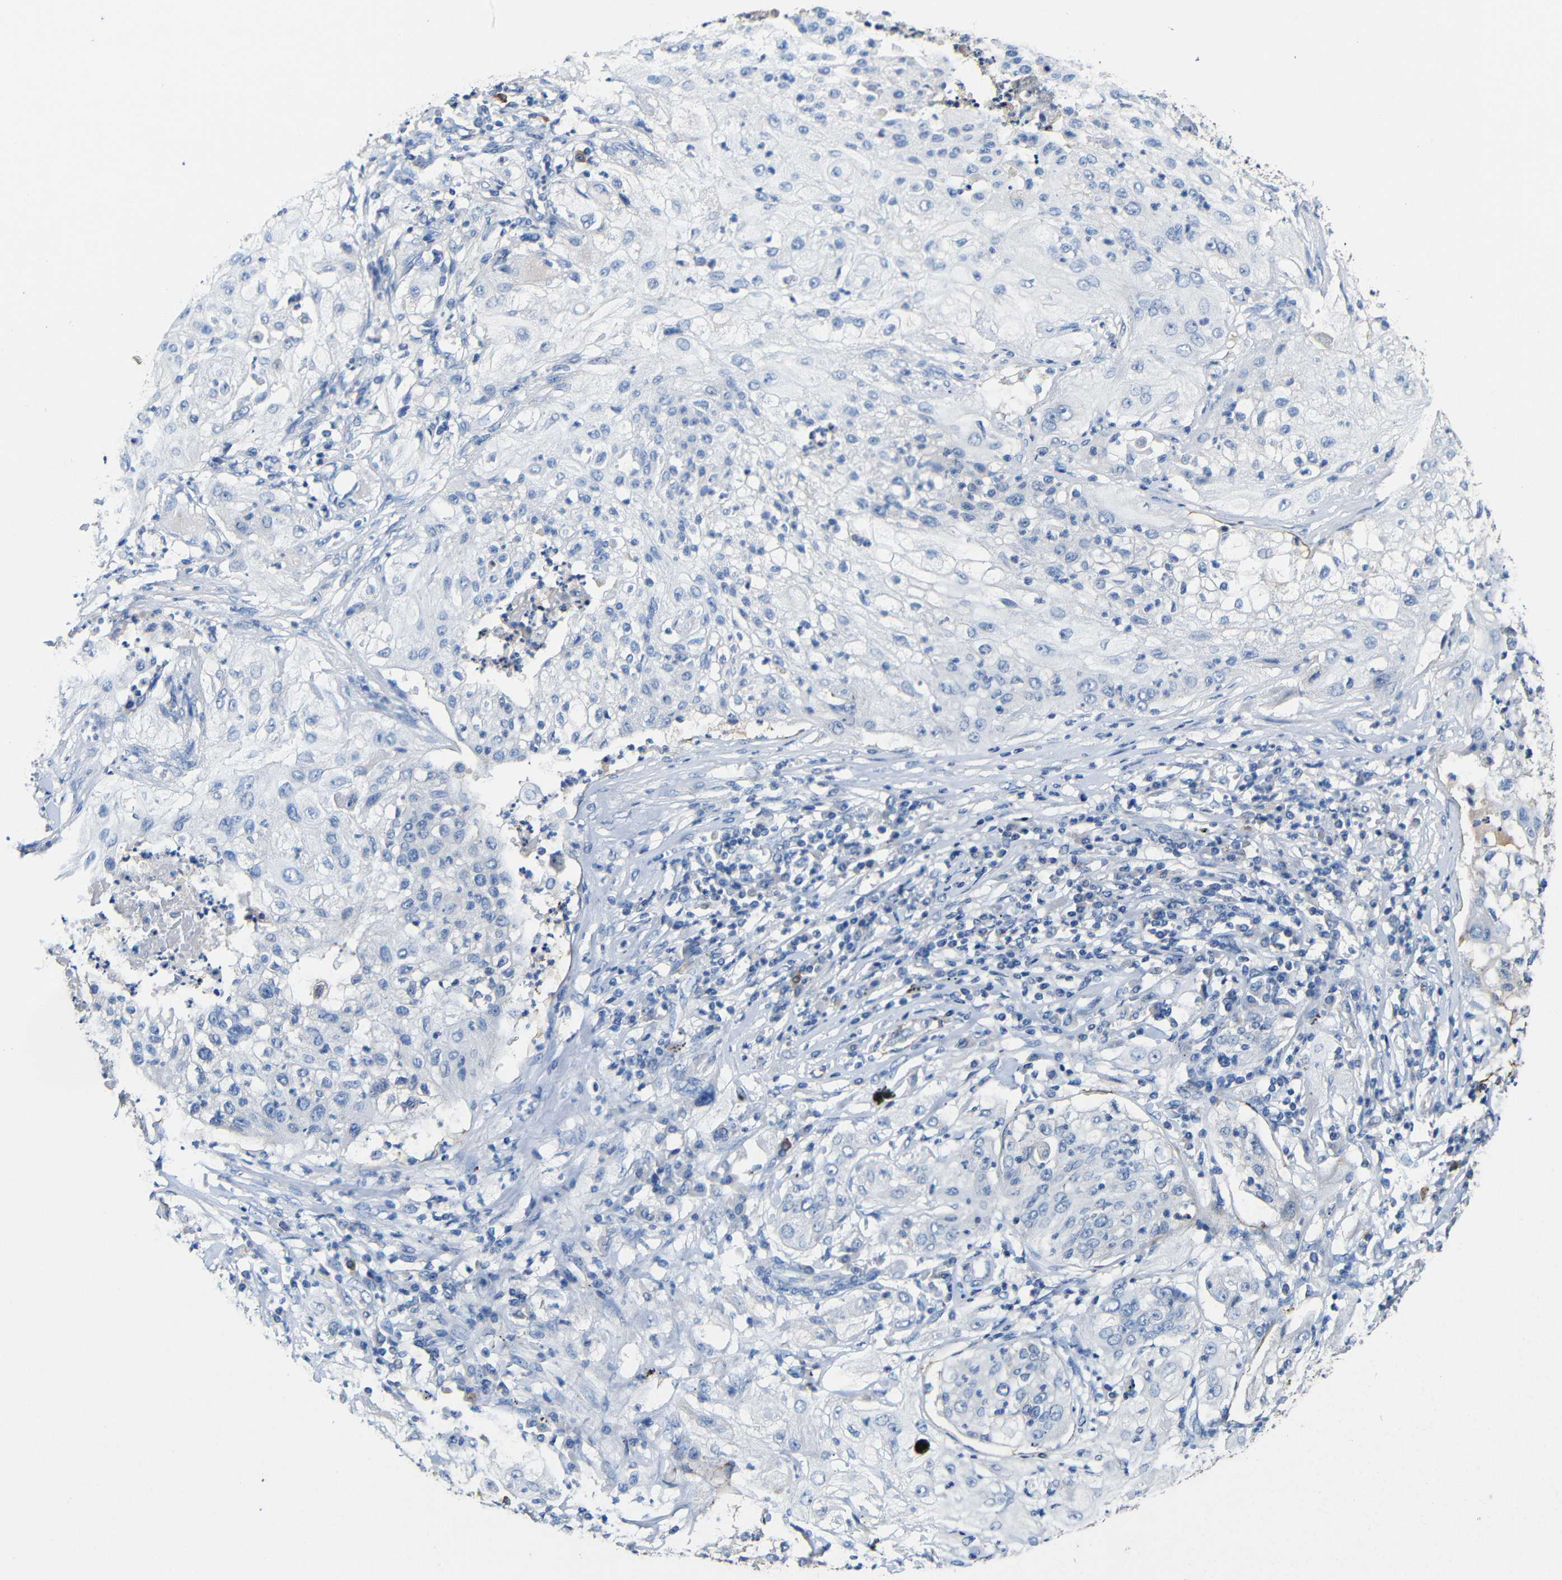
{"staining": {"intensity": "negative", "quantity": "none", "location": "none"}, "tissue": "lung cancer", "cell_type": "Tumor cells", "image_type": "cancer", "snomed": [{"axis": "morphology", "description": "Inflammation, NOS"}, {"axis": "morphology", "description": "Squamous cell carcinoma, NOS"}, {"axis": "topography", "description": "Lymph node"}, {"axis": "topography", "description": "Soft tissue"}, {"axis": "topography", "description": "Lung"}], "caption": "High magnification brightfield microscopy of lung cancer (squamous cell carcinoma) stained with DAB (brown) and counterstained with hematoxylin (blue): tumor cells show no significant staining.", "gene": "ACKR2", "patient": {"sex": "male", "age": 66}}